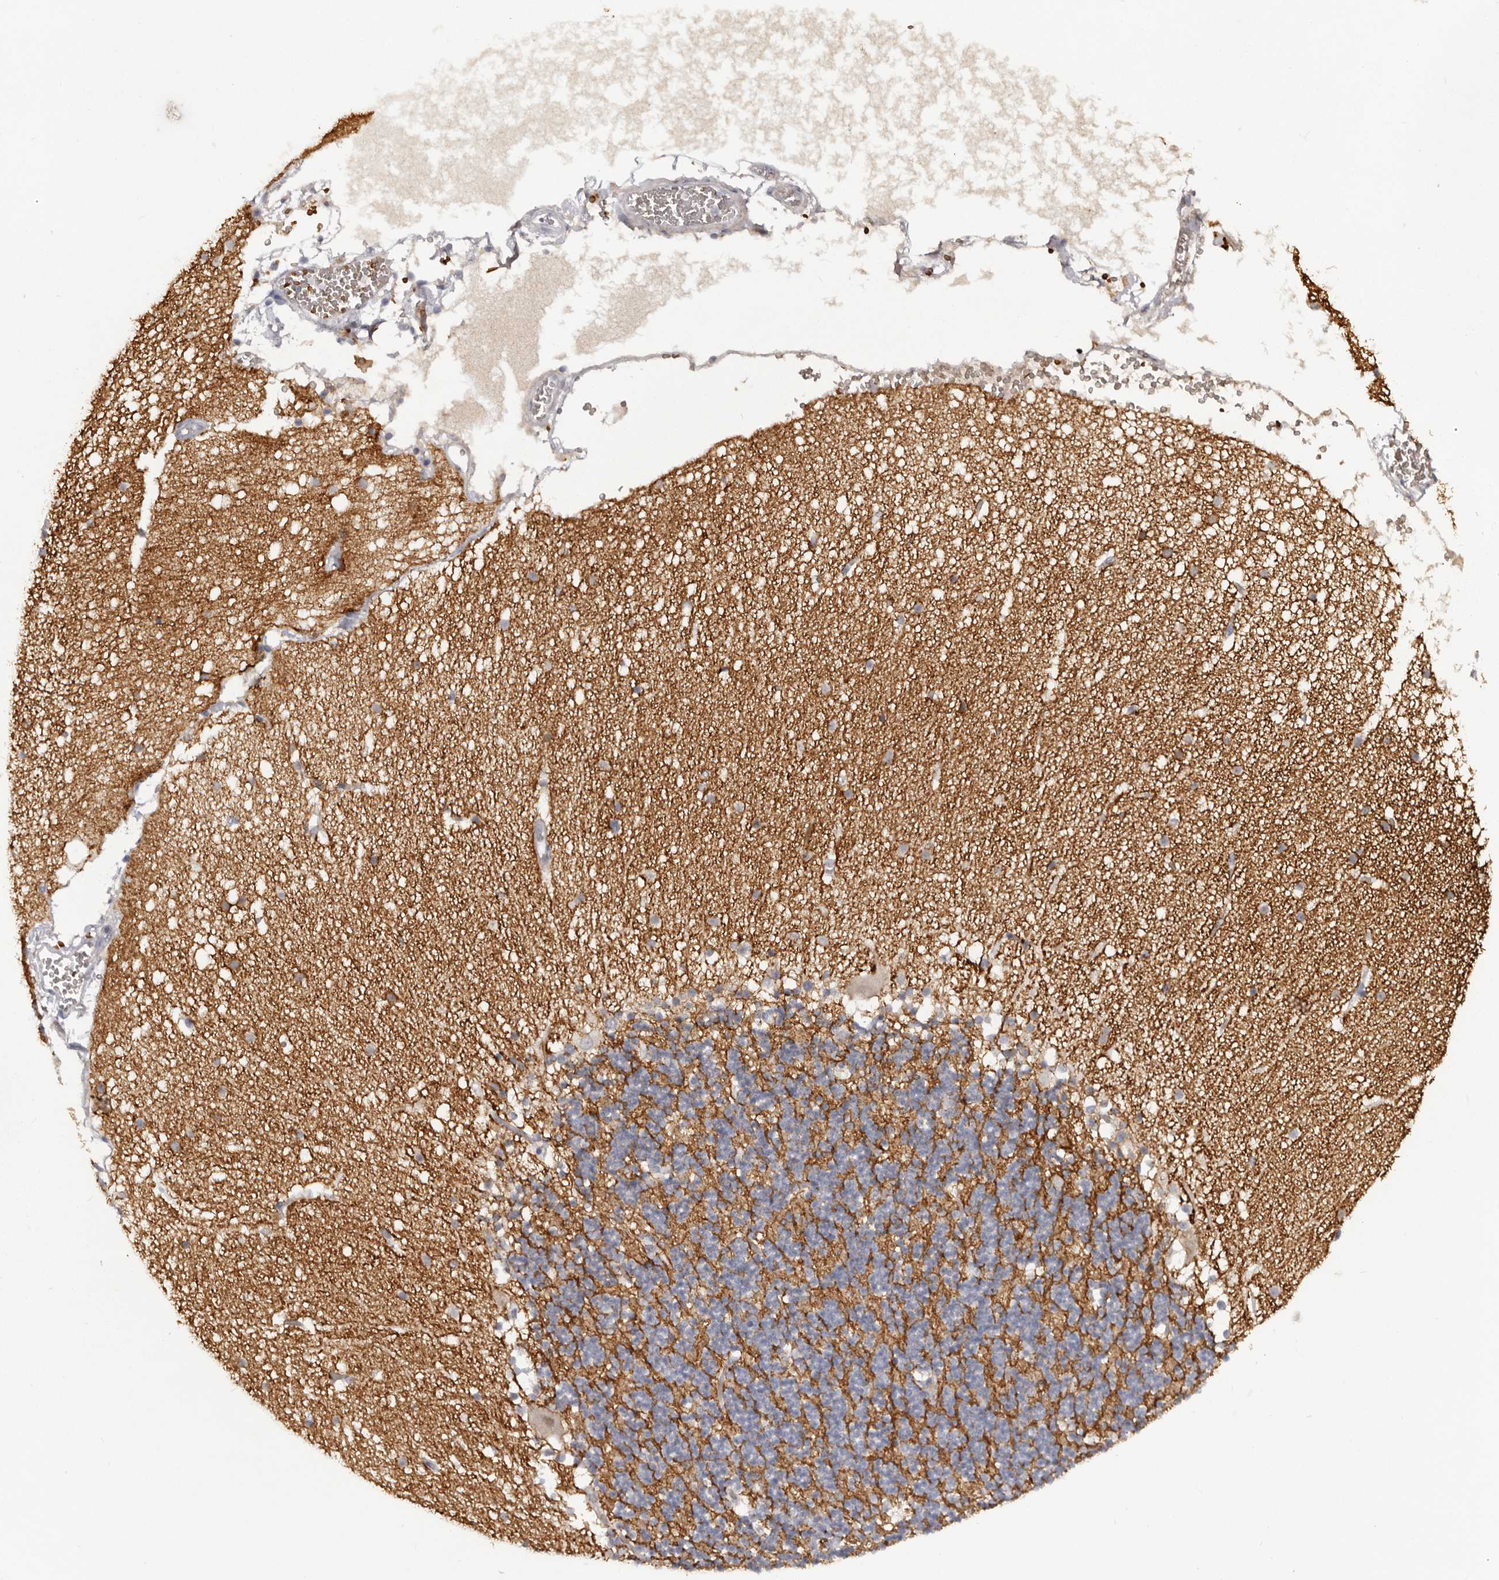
{"staining": {"intensity": "negative", "quantity": "none", "location": "none"}, "tissue": "cerebellum", "cell_type": "Cells in granular layer", "image_type": "normal", "snomed": [{"axis": "morphology", "description": "Normal tissue, NOS"}, {"axis": "topography", "description": "Cerebellum"}], "caption": "IHC image of benign human cerebellum stained for a protein (brown), which demonstrates no positivity in cells in granular layer.", "gene": "TNR", "patient": {"sex": "male", "age": 57}}